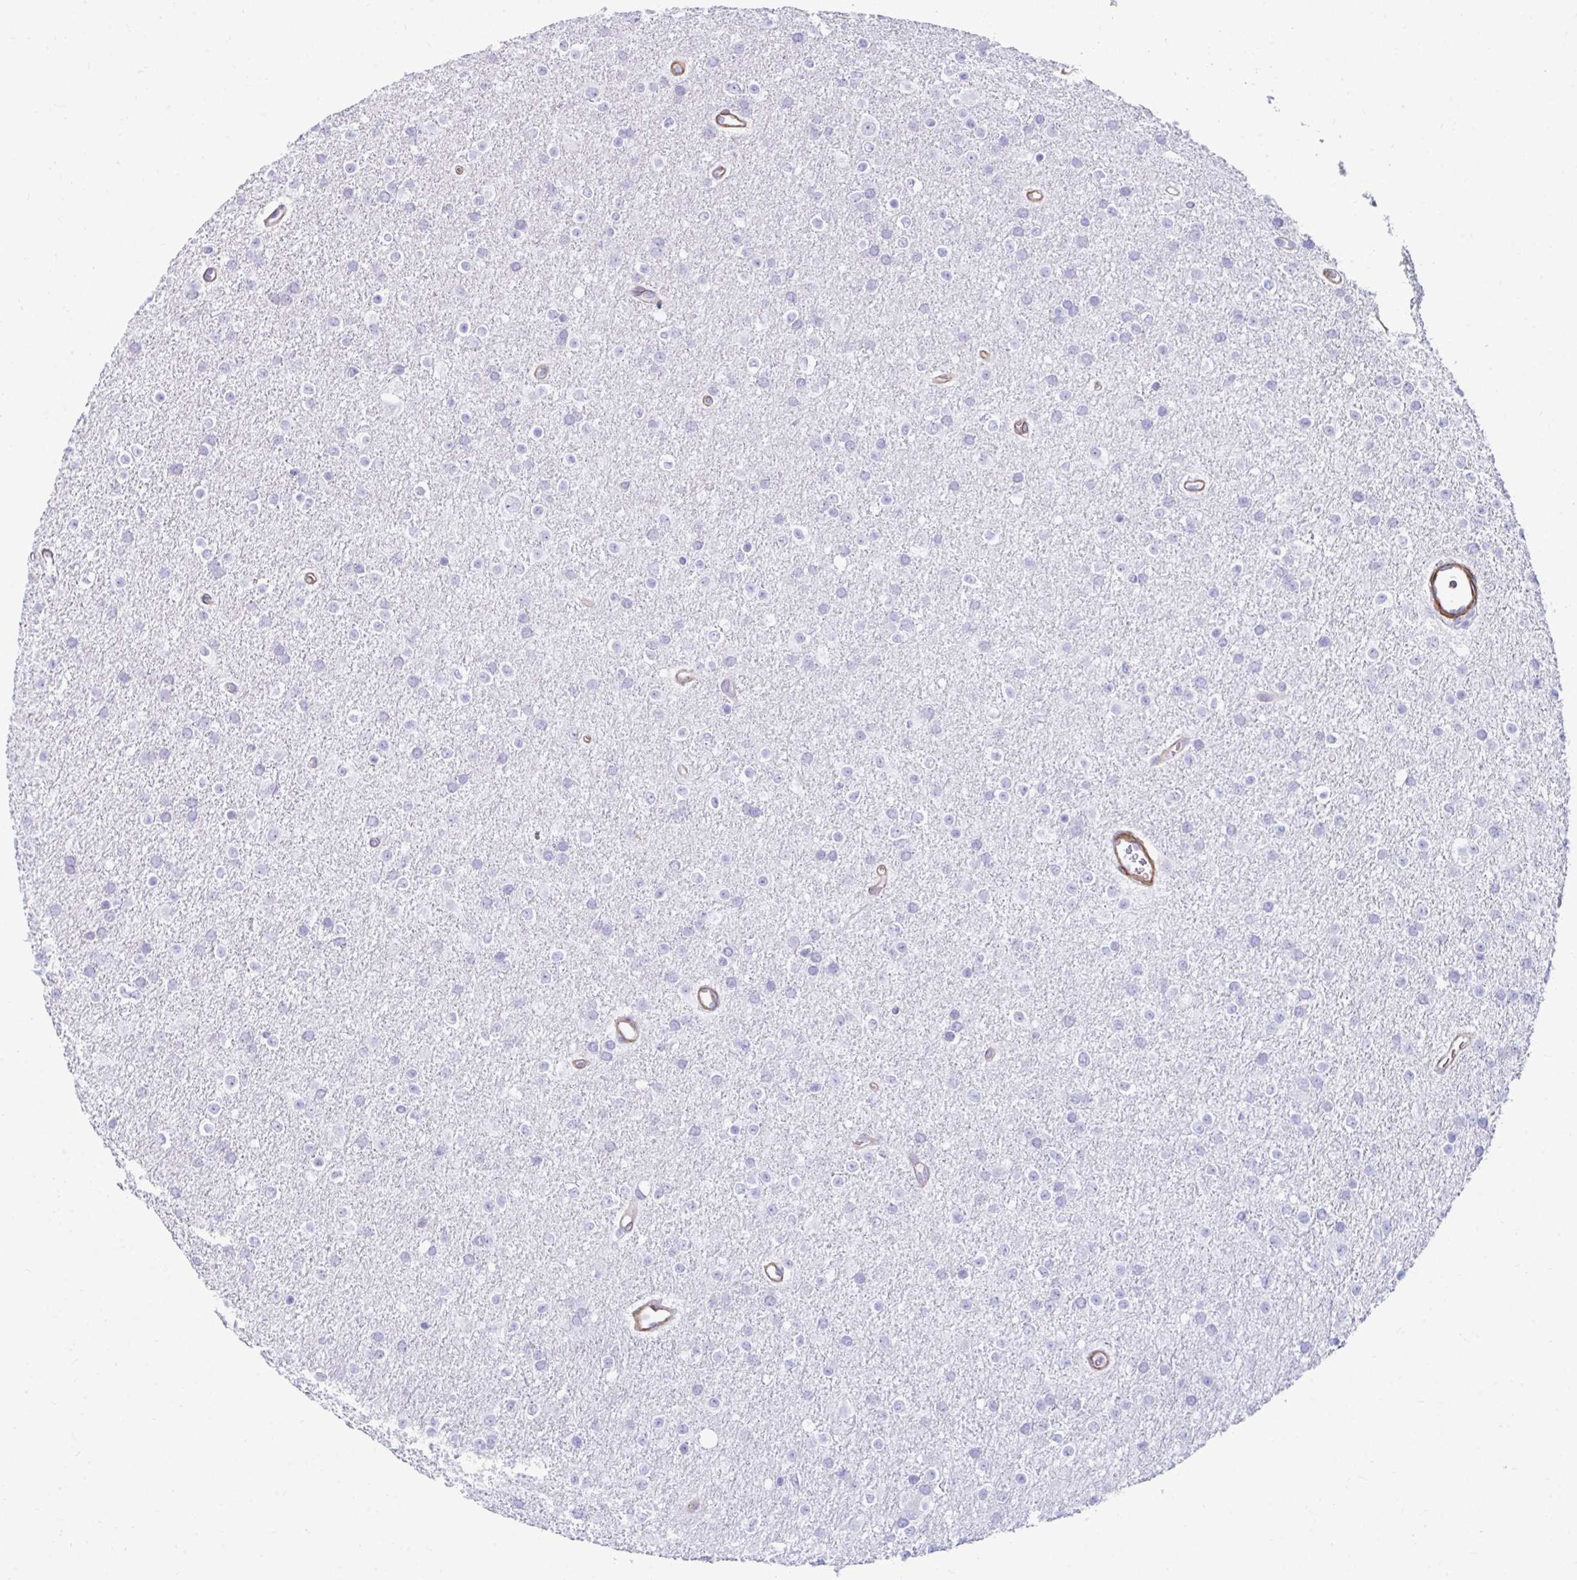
{"staining": {"intensity": "negative", "quantity": "none", "location": "none"}, "tissue": "glioma", "cell_type": "Tumor cells", "image_type": "cancer", "snomed": [{"axis": "morphology", "description": "Glioma, malignant, Low grade"}, {"axis": "topography", "description": "Brain"}], "caption": "High magnification brightfield microscopy of malignant glioma (low-grade) stained with DAB (3,3'-diaminobenzidine) (brown) and counterstained with hematoxylin (blue): tumor cells show no significant staining.", "gene": "UBL3", "patient": {"sex": "female", "age": 34}}